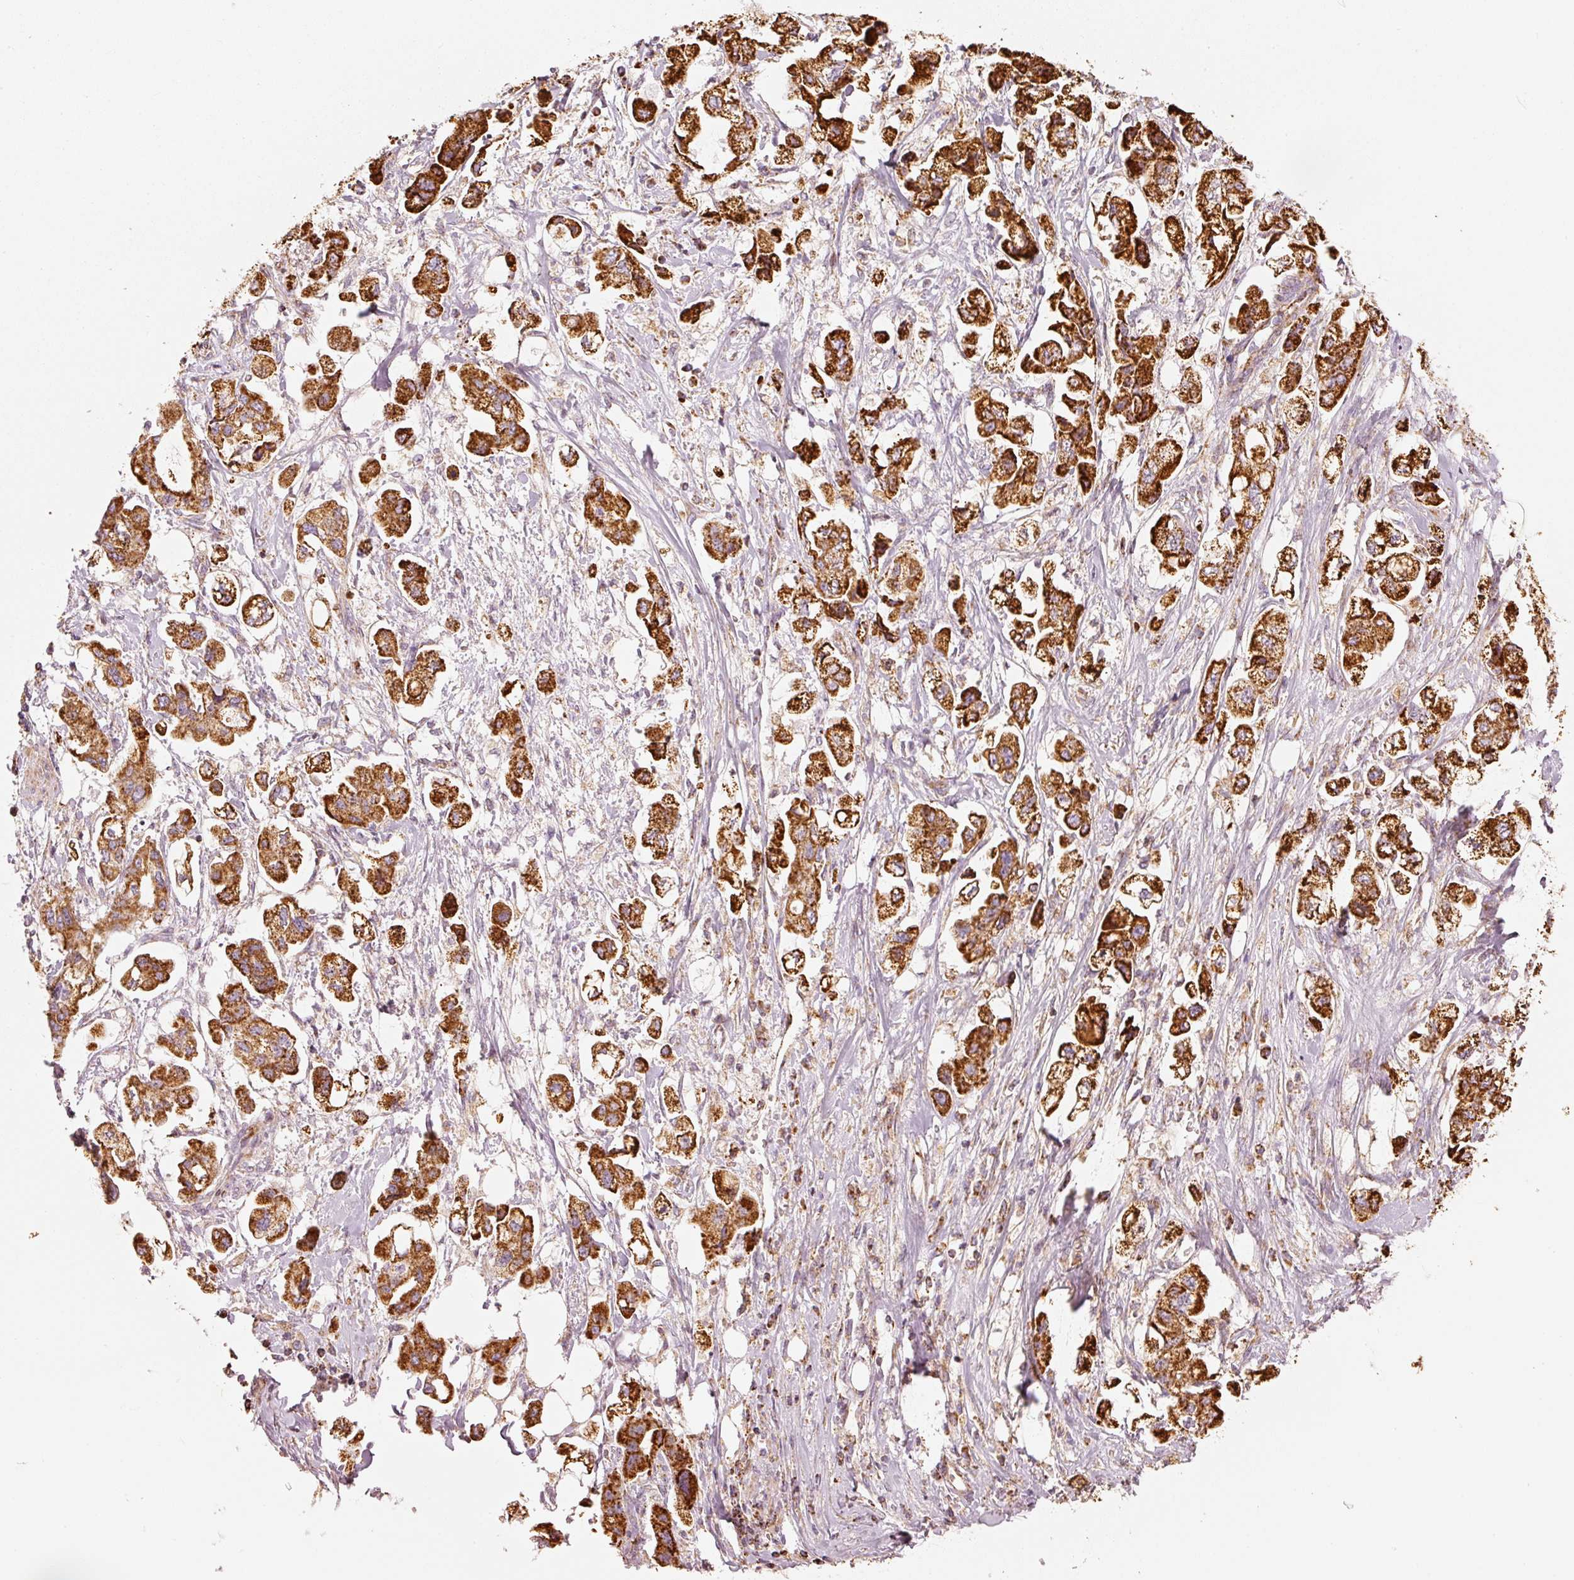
{"staining": {"intensity": "strong", "quantity": ">75%", "location": "cytoplasmic/membranous"}, "tissue": "stomach cancer", "cell_type": "Tumor cells", "image_type": "cancer", "snomed": [{"axis": "morphology", "description": "Adenocarcinoma, NOS"}, {"axis": "topography", "description": "Stomach"}], "caption": "Brown immunohistochemical staining in human adenocarcinoma (stomach) demonstrates strong cytoplasmic/membranous positivity in about >75% of tumor cells.", "gene": "C17orf98", "patient": {"sex": "male", "age": 62}}